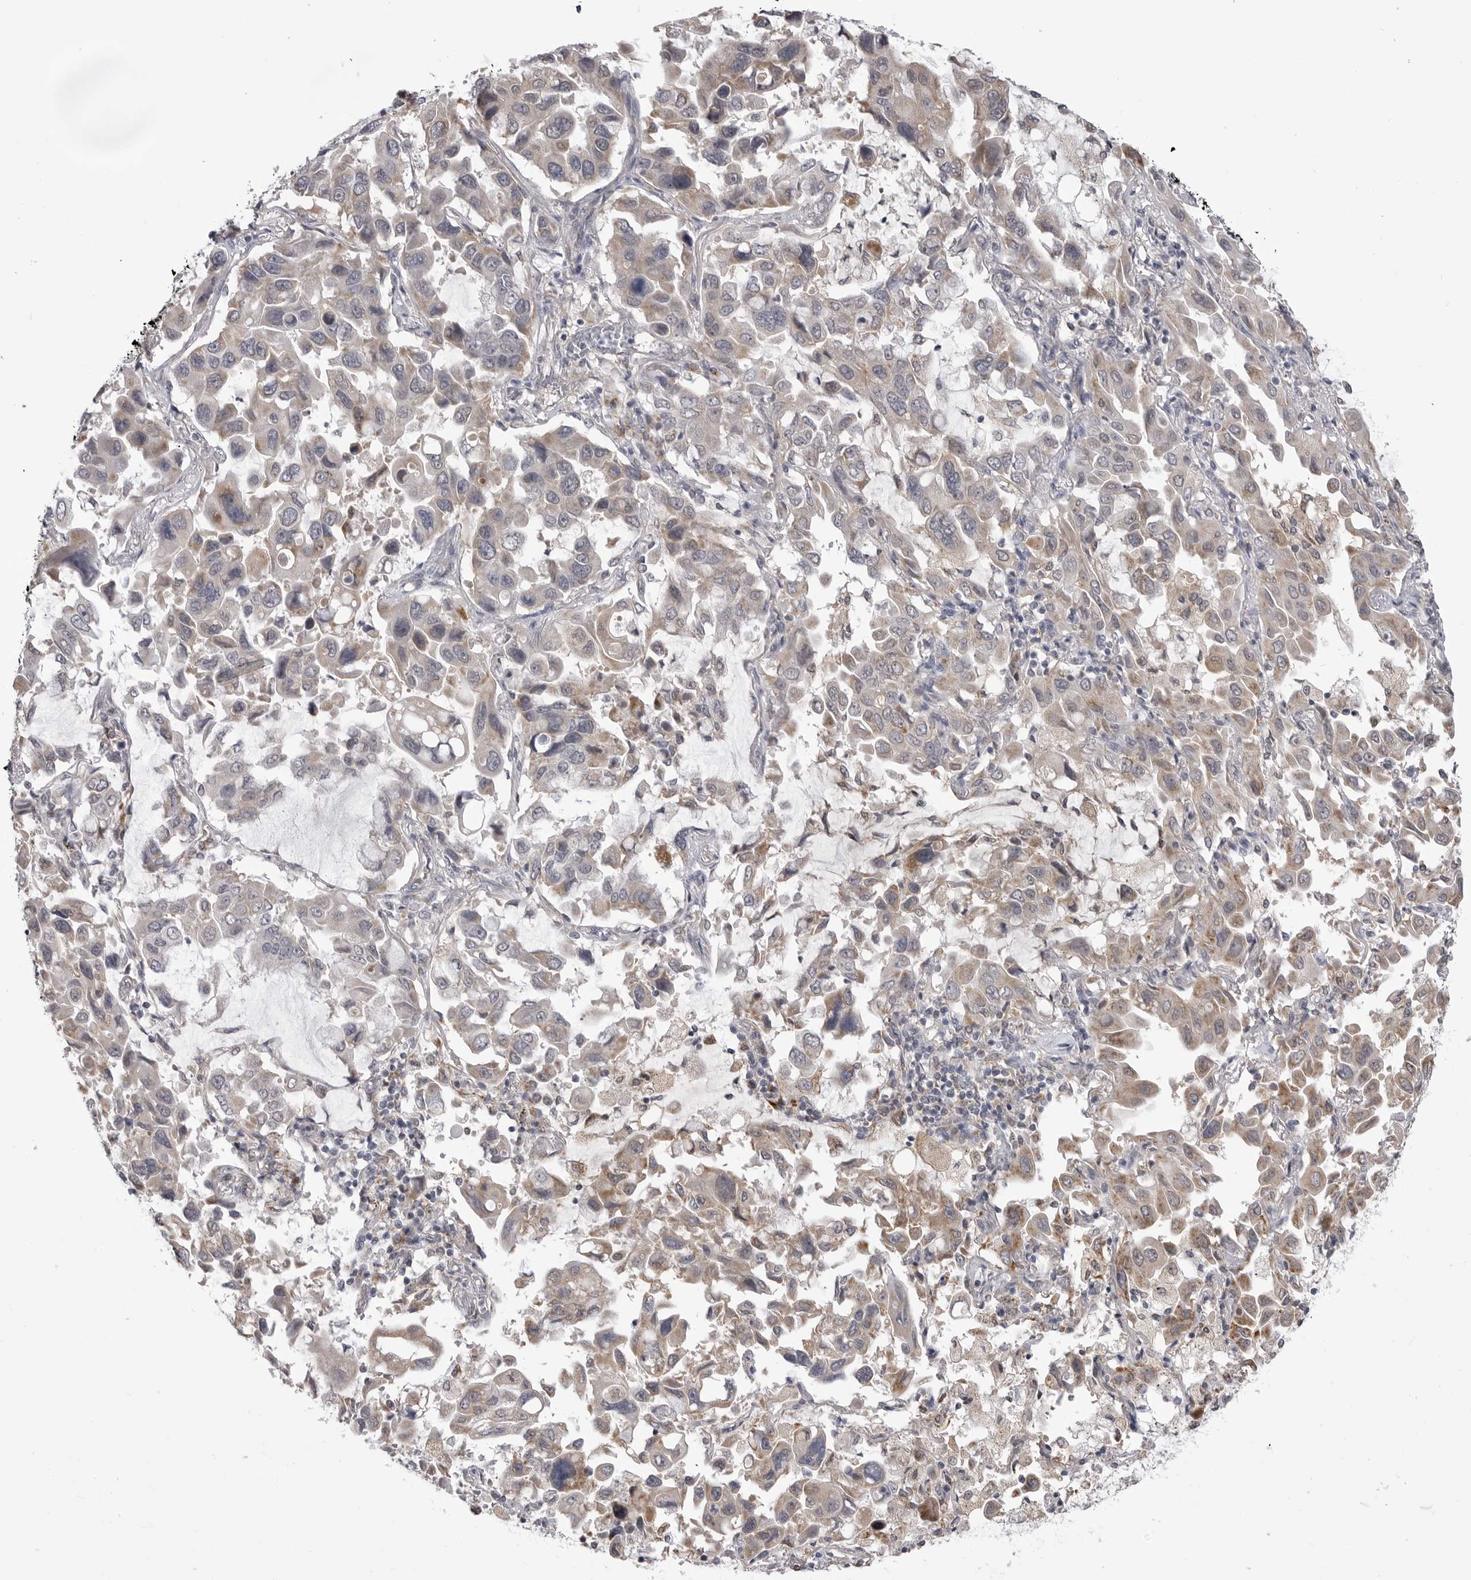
{"staining": {"intensity": "moderate", "quantity": "25%-75%", "location": "cytoplasmic/membranous"}, "tissue": "lung cancer", "cell_type": "Tumor cells", "image_type": "cancer", "snomed": [{"axis": "morphology", "description": "Adenocarcinoma, NOS"}, {"axis": "topography", "description": "Lung"}], "caption": "A medium amount of moderate cytoplasmic/membranous expression is present in about 25%-75% of tumor cells in lung adenocarcinoma tissue. The staining was performed using DAB (3,3'-diaminobenzidine) to visualize the protein expression in brown, while the nuclei were stained in blue with hematoxylin (Magnification: 20x).", "gene": "FH", "patient": {"sex": "male", "age": 64}}